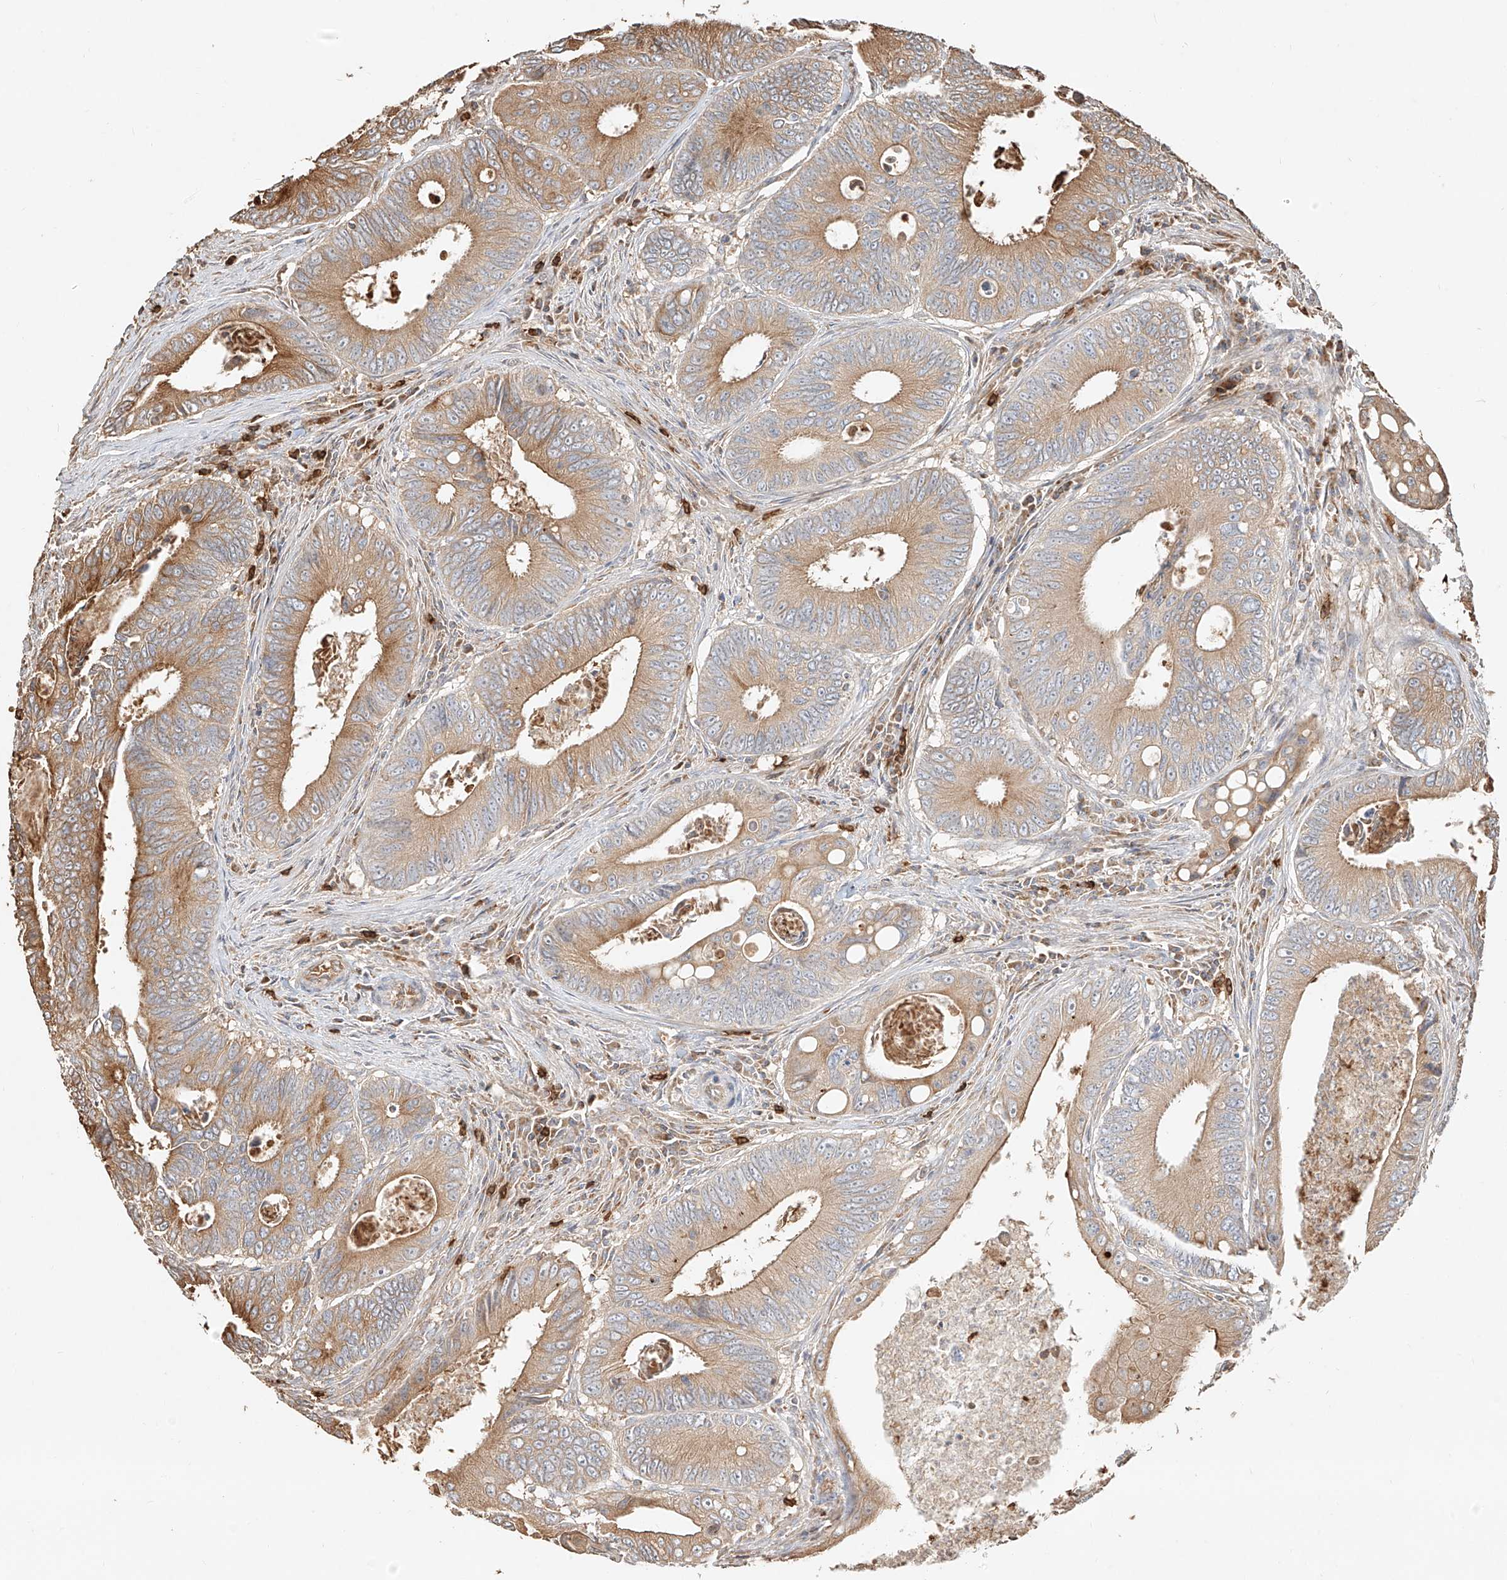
{"staining": {"intensity": "moderate", "quantity": ">75%", "location": "cytoplasmic/membranous"}, "tissue": "colorectal cancer", "cell_type": "Tumor cells", "image_type": "cancer", "snomed": [{"axis": "morphology", "description": "Inflammation, NOS"}, {"axis": "morphology", "description": "Adenocarcinoma, NOS"}, {"axis": "topography", "description": "Colon"}], "caption": "Colorectal cancer stained with a protein marker exhibits moderate staining in tumor cells.", "gene": "EFNB1", "patient": {"sex": "male", "age": 72}}